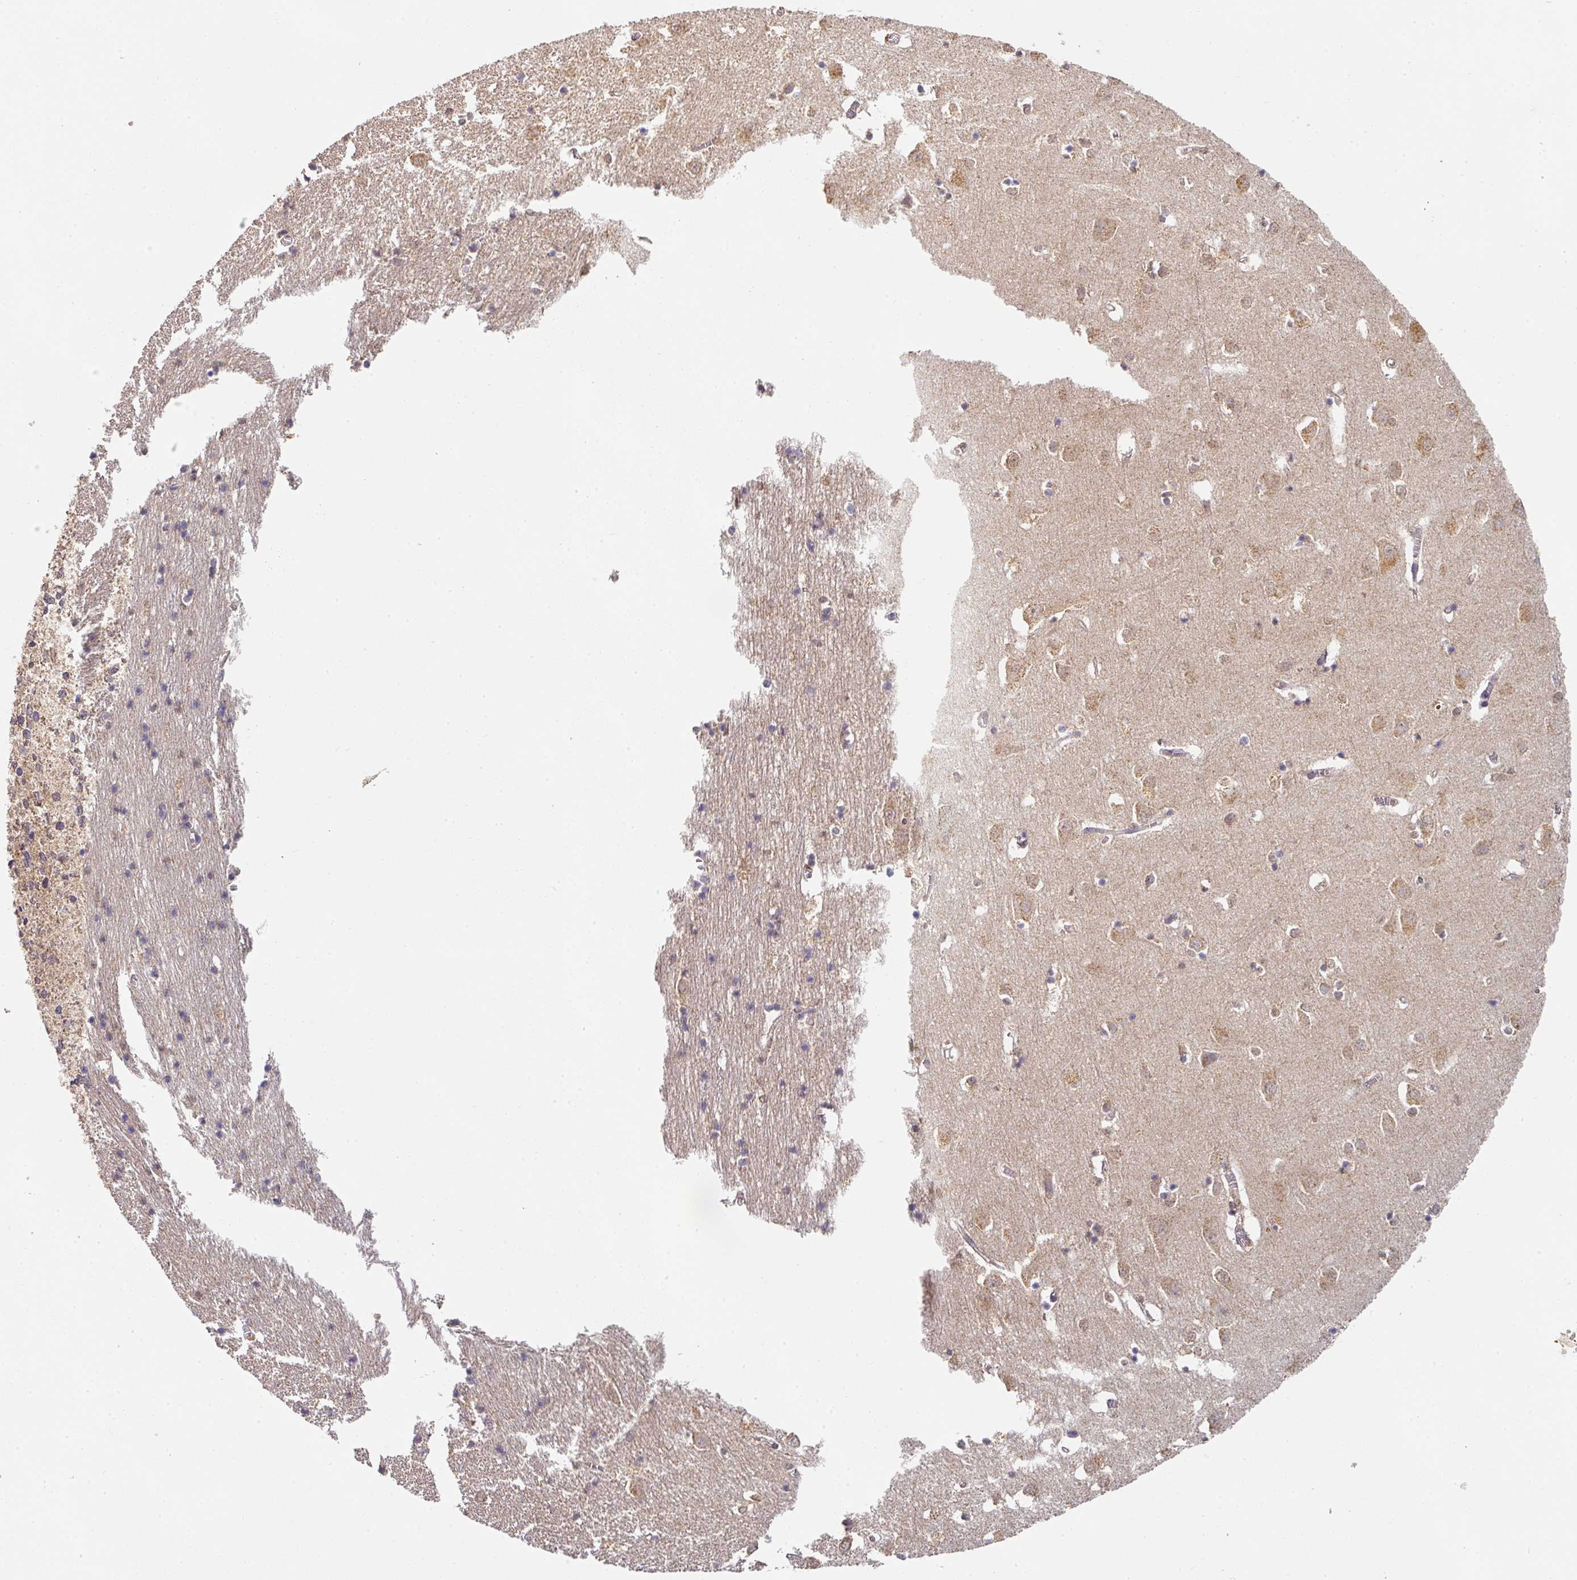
{"staining": {"intensity": "negative", "quantity": "none", "location": "none"}, "tissue": "cerebral cortex", "cell_type": "Endothelial cells", "image_type": "normal", "snomed": [{"axis": "morphology", "description": "Normal tissue, NOS"}, {"axis": "topography", "description": "Cerebral cortex"}], "caption": "Immunohistochemistry (IHC) photomicrograph of unremarkable cerebral cortex stained for a protein (brown), which displays no staining in endothelial cells. (DAB (3,3'-diaminobenzidine) immunohistochemistry, high magnification).", "gene": "EXTL3", "patient": {"sex": "male", "age": 70}}